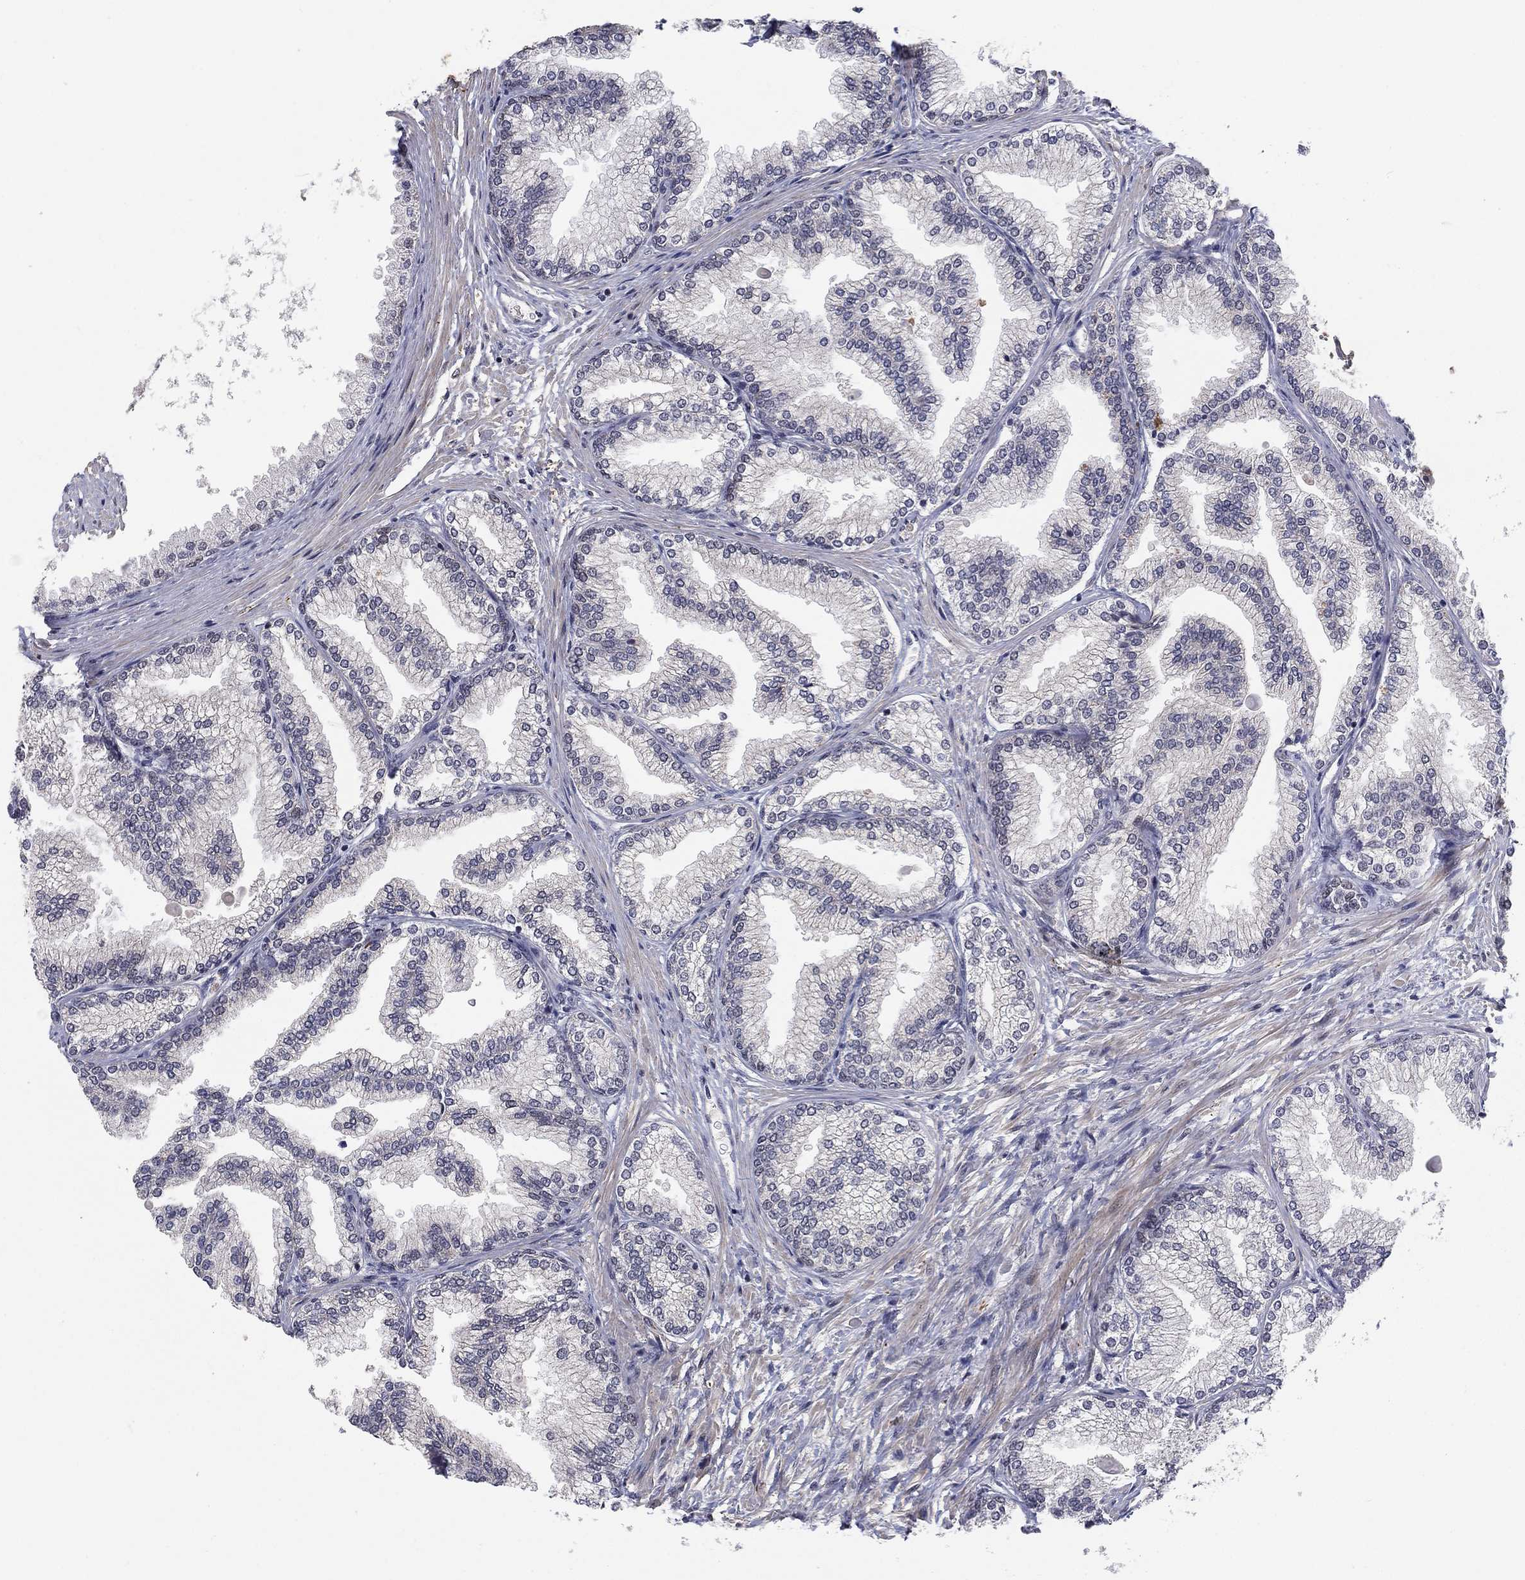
{"staining": {"intensity": "weak", "quantity": "25%-75%", "location": "cytoplasmic/membranous"}, "tissue": "prostate", "cell_type": "Glandular cells", "image_type": "normal", "snomed": [{"axis": "morphology", "description": "Normal tissue, NOS"}, {"axis": "topography", "description": "Prostate"}], "caption": "Prostate stained with immunohistochemistry (IHC) displays weak cytoplasmic/membranous expression in about 25%-75% of glandular cells.", "gene": "ZNF395", "patient": {"sex": "male", "age": 72}}